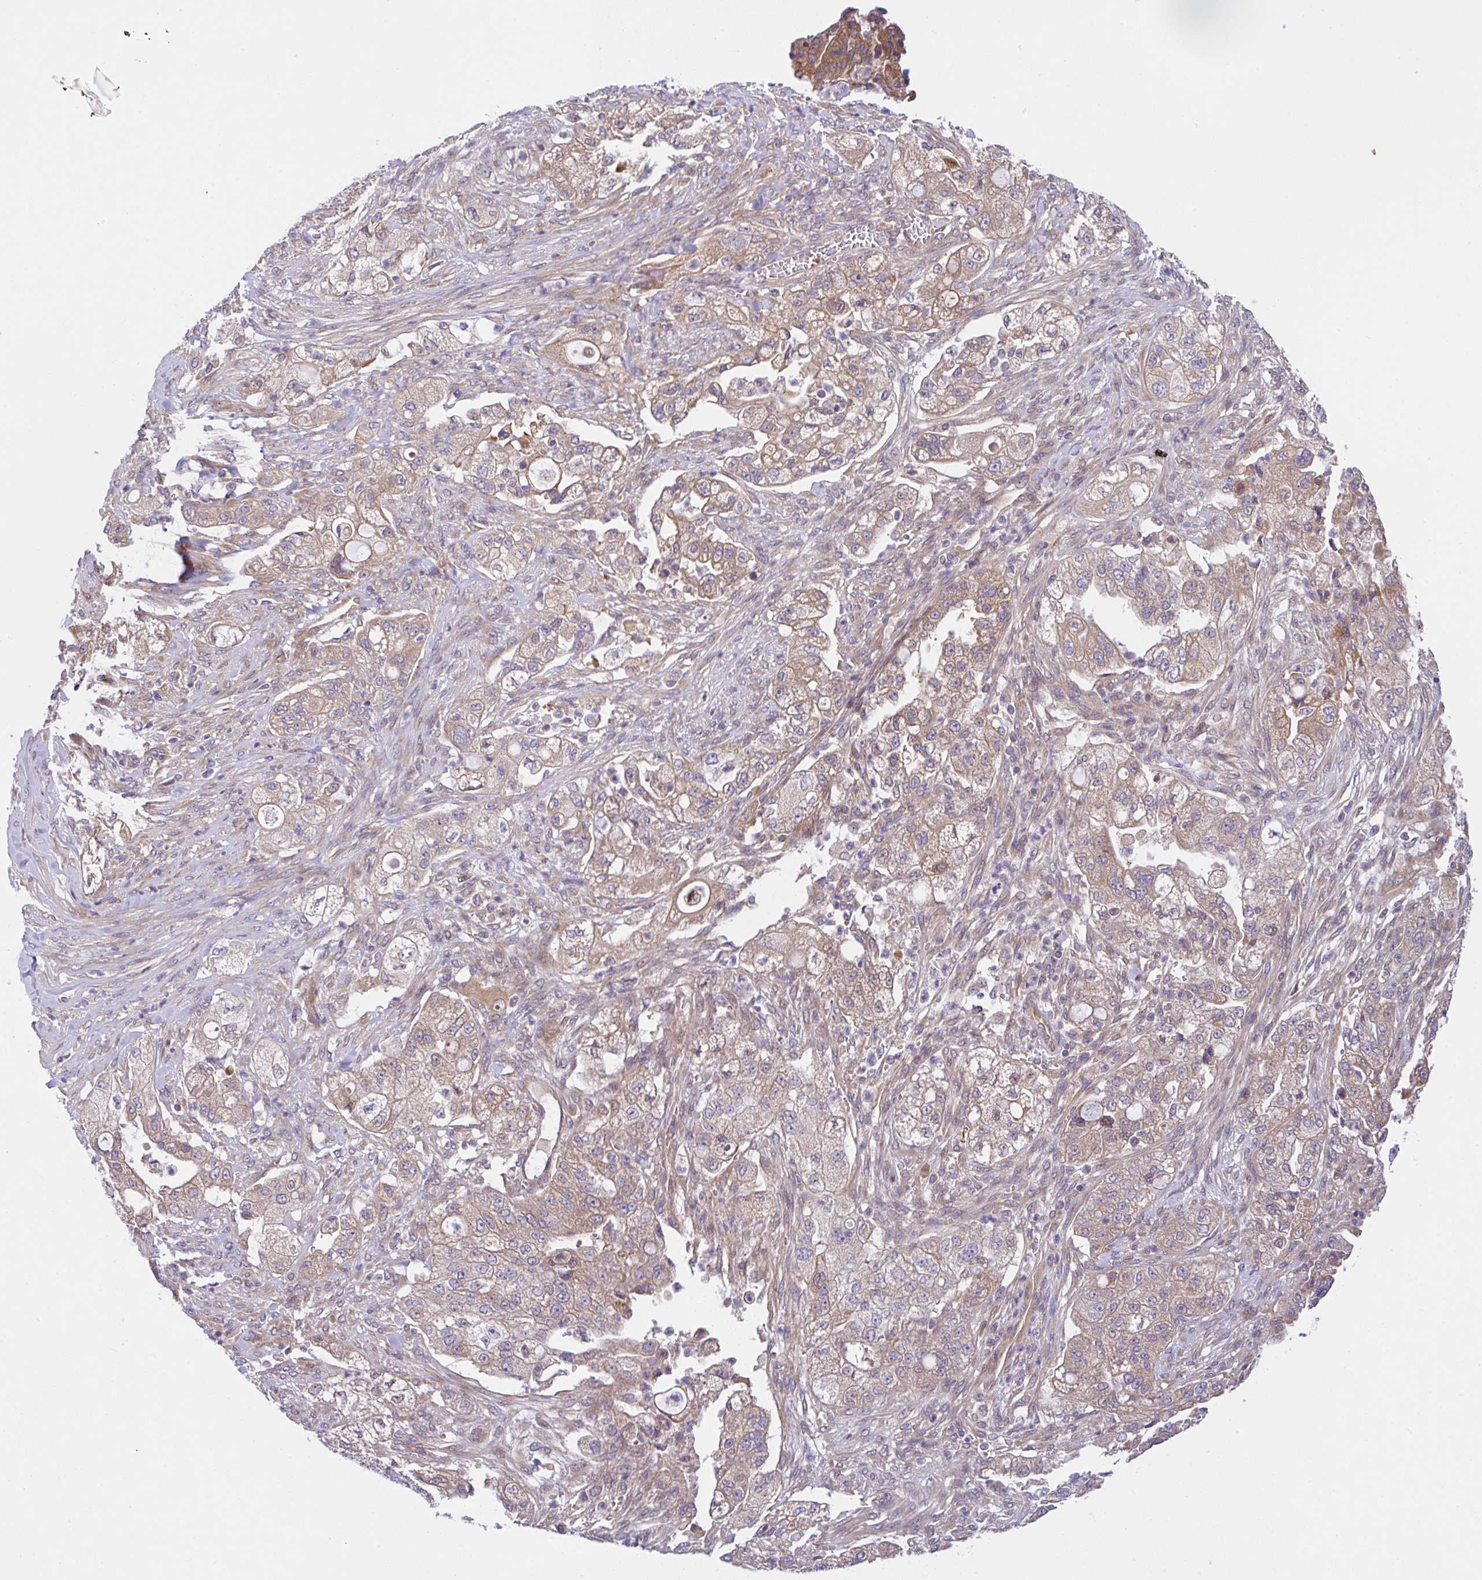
{"staining": {"intensity": "weak", "quantity": ">75%", "location": "cytoplasmic/membranous"}, "tissue": "pancreatic cancer", "cell_type": "Tumor cells", "image_type": "cancer", "snomed": [{"axis": "morphology", "description": "Adenocarcinoma, NOS"}, {"axis": "topography", "description": "Pancreas"}], "caption": "Approximately >75% of tumor cells in pancreatic cancer reveal weak cytoplasmic/membranous protein expression as visualized by brown immunohistochemical staining.", "gene": "UBE4A", "patient": {"sex": "female", "age": 78}}